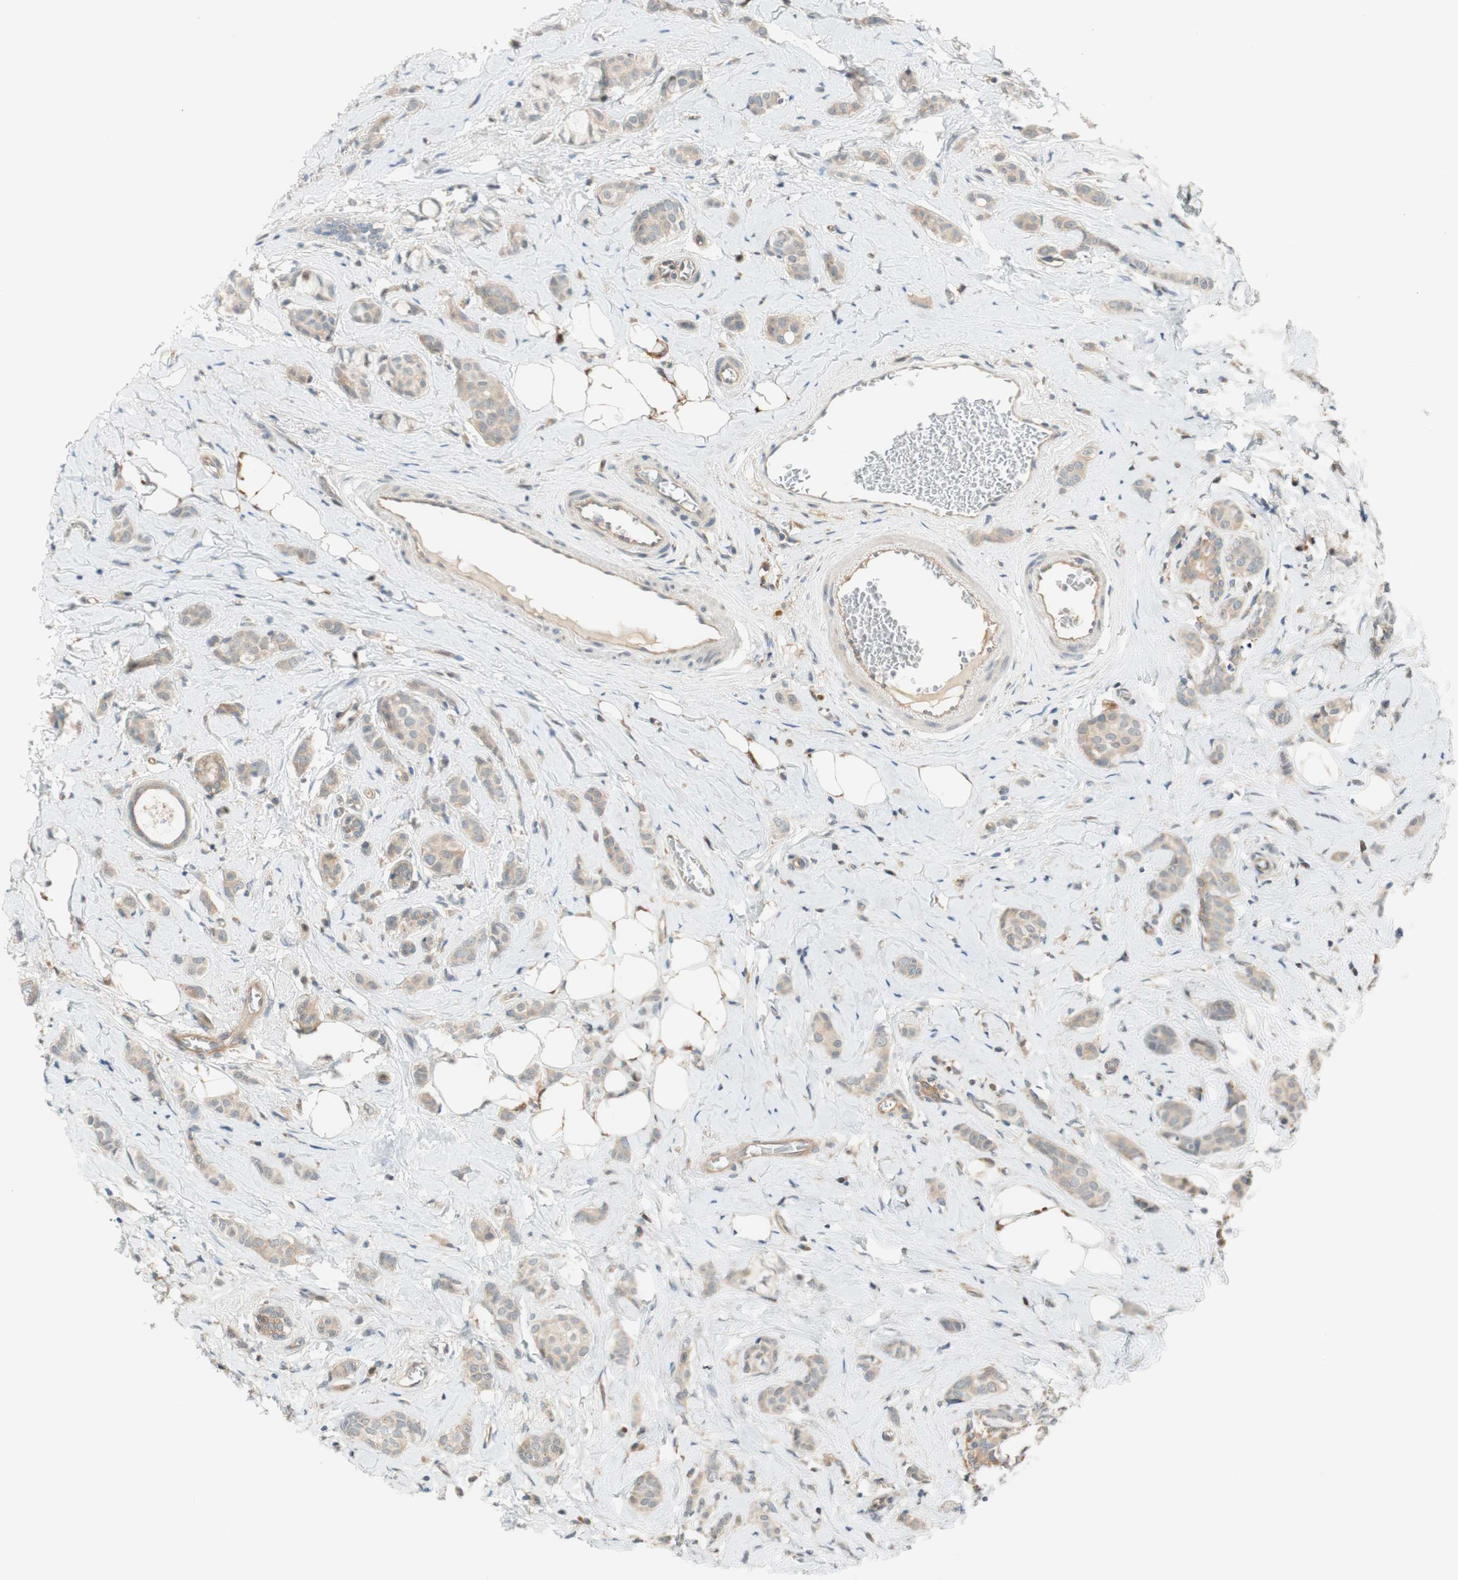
{"staining": {"intensity": "weak", "quantity": ">75%", "location": "cytoplasmic/membranous"}, "tissue": "breast cancer", "cell_type": "Tumor cells", "image_type": "cancer", "snomed": [{"axis": "morphology", "description": "Lobular carcinoma"}, {"axis": "topography", "description": "Breast"}], "caption": "IHC photomicrograph of human lobular carcinoma (breast) stained for a protein (brown), which demonstrates low levels of weak cytoplasmic/membranous positivity in approximately >75% of tumor cells.", "gene": "GATD1", "patient": {"sex": "female", "age": 60}}